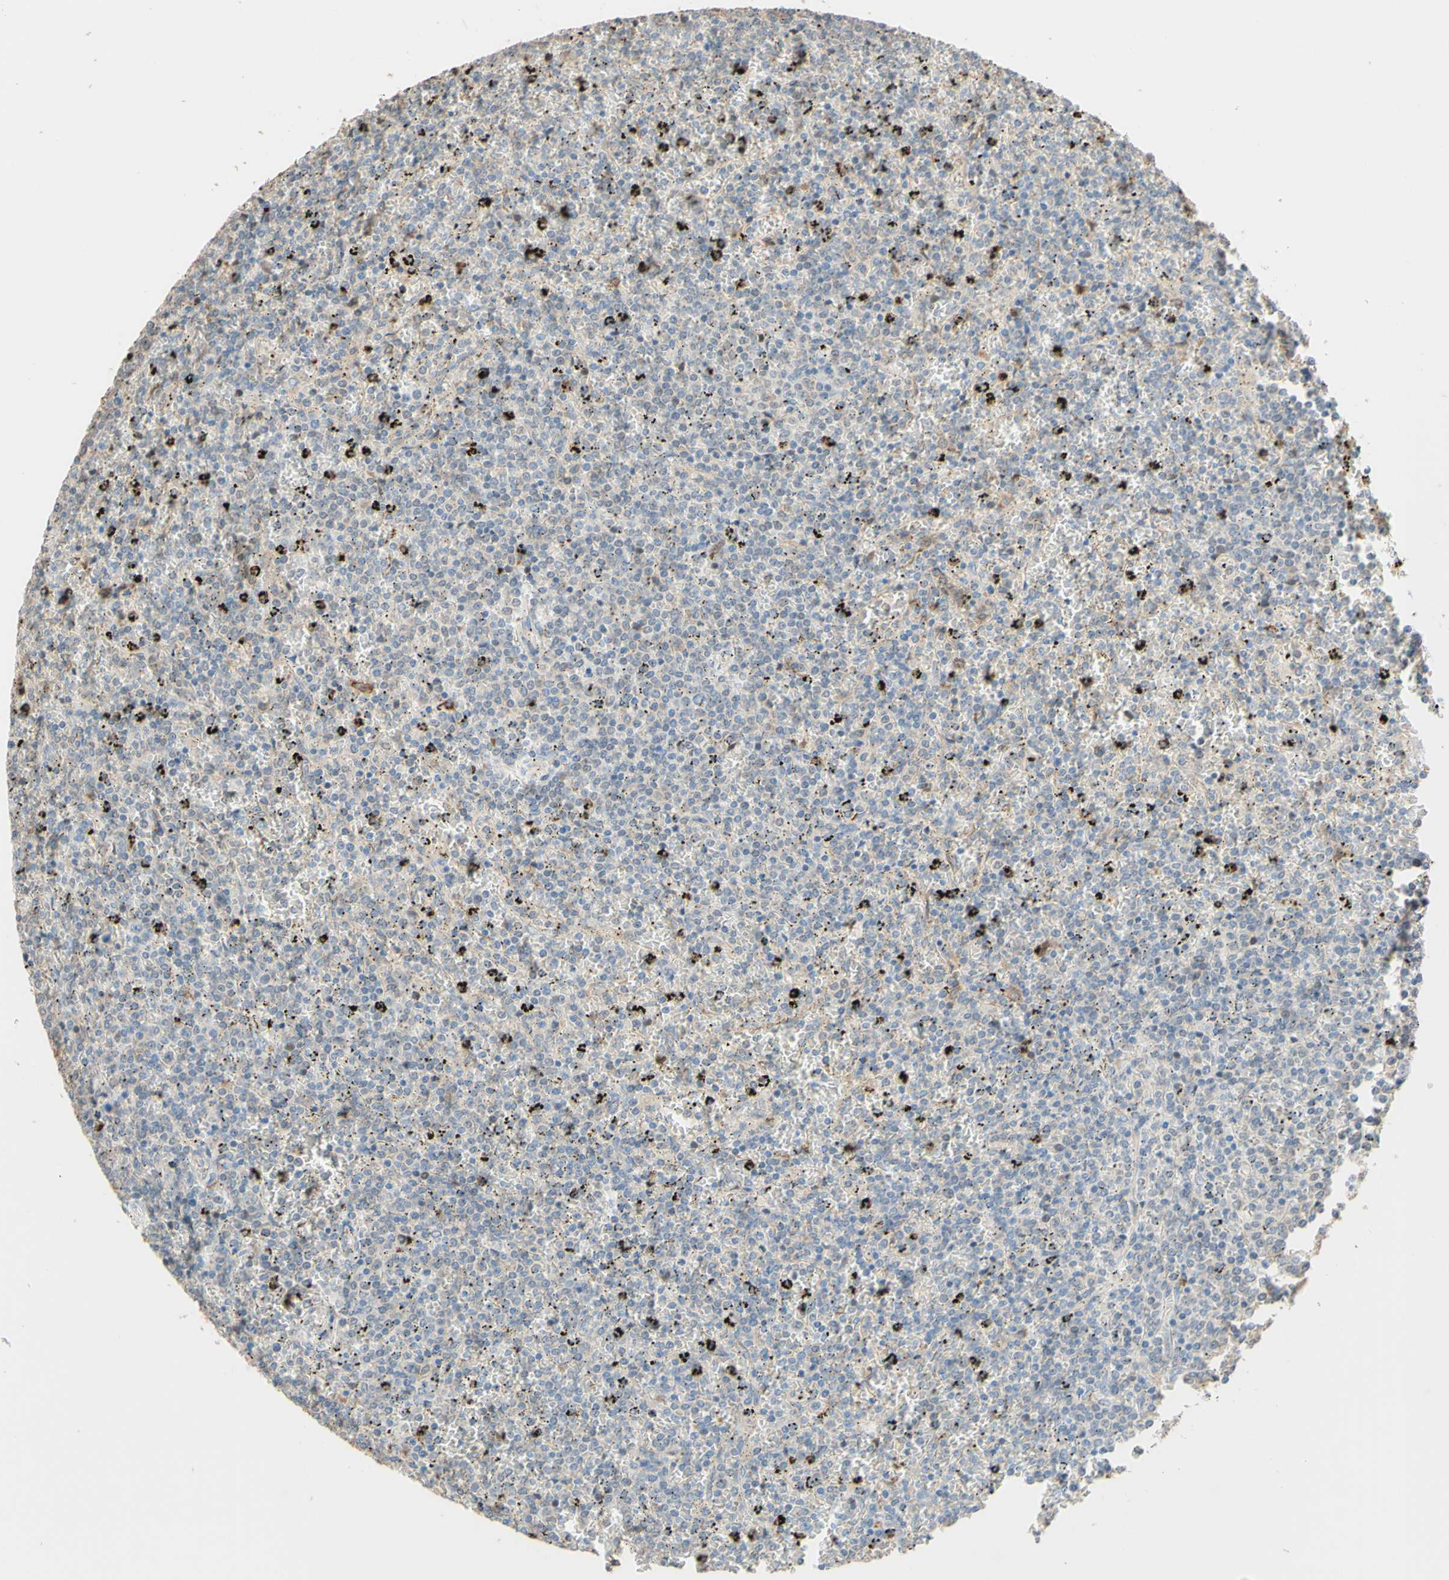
{"staining": {"intensity": "negative", "quantity": "none", "location": "none"}, "tissue": "lymphoma", "cell_type": "Tumor cells", "image_type": "cancer", "snomed": [{"axis": "morphology", "description": "Malignant lymphoma, non-Hodgkin's type, Low grade"}, {"axis": "topography", "description": "Spleen"}], "caption": "Tumor cells show no significant positivity in malignant lymphoma, non-Hodgkin's type (low-grade).", "gene": "SMIM19", "patient": {"sex": "female", "age": 77}}